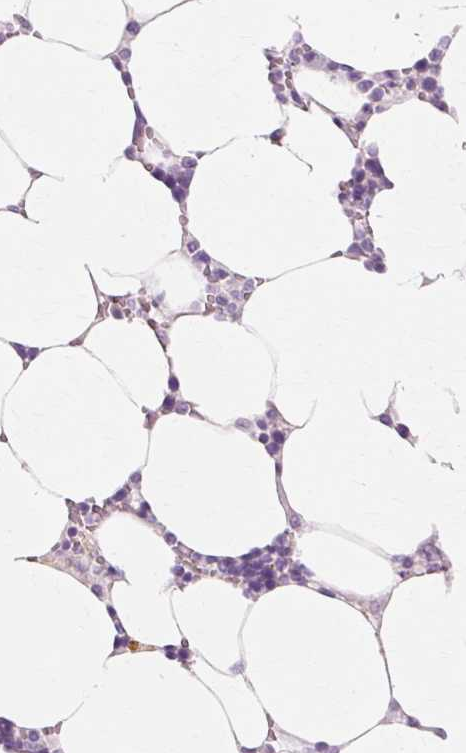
{"staining": {"intensity": "negative", "quantity": "none", "location": "none"}, "tissue": "bone marrow", "cell_type": "Hematopoietic cells", "image_type": "normal", "snomed": [{"axis": "morphology", "description": "Normal tissue, NOS"}, {"axis": "topography", "description": "Bone marrow"}], "caption": "Photomicrograph shows no protein expression in hematopoietic cells of benign bone marrow. Nuclei are stained in blue.", "gene": "VN1R2", "patient": {"sex": "male", "age": 64}}